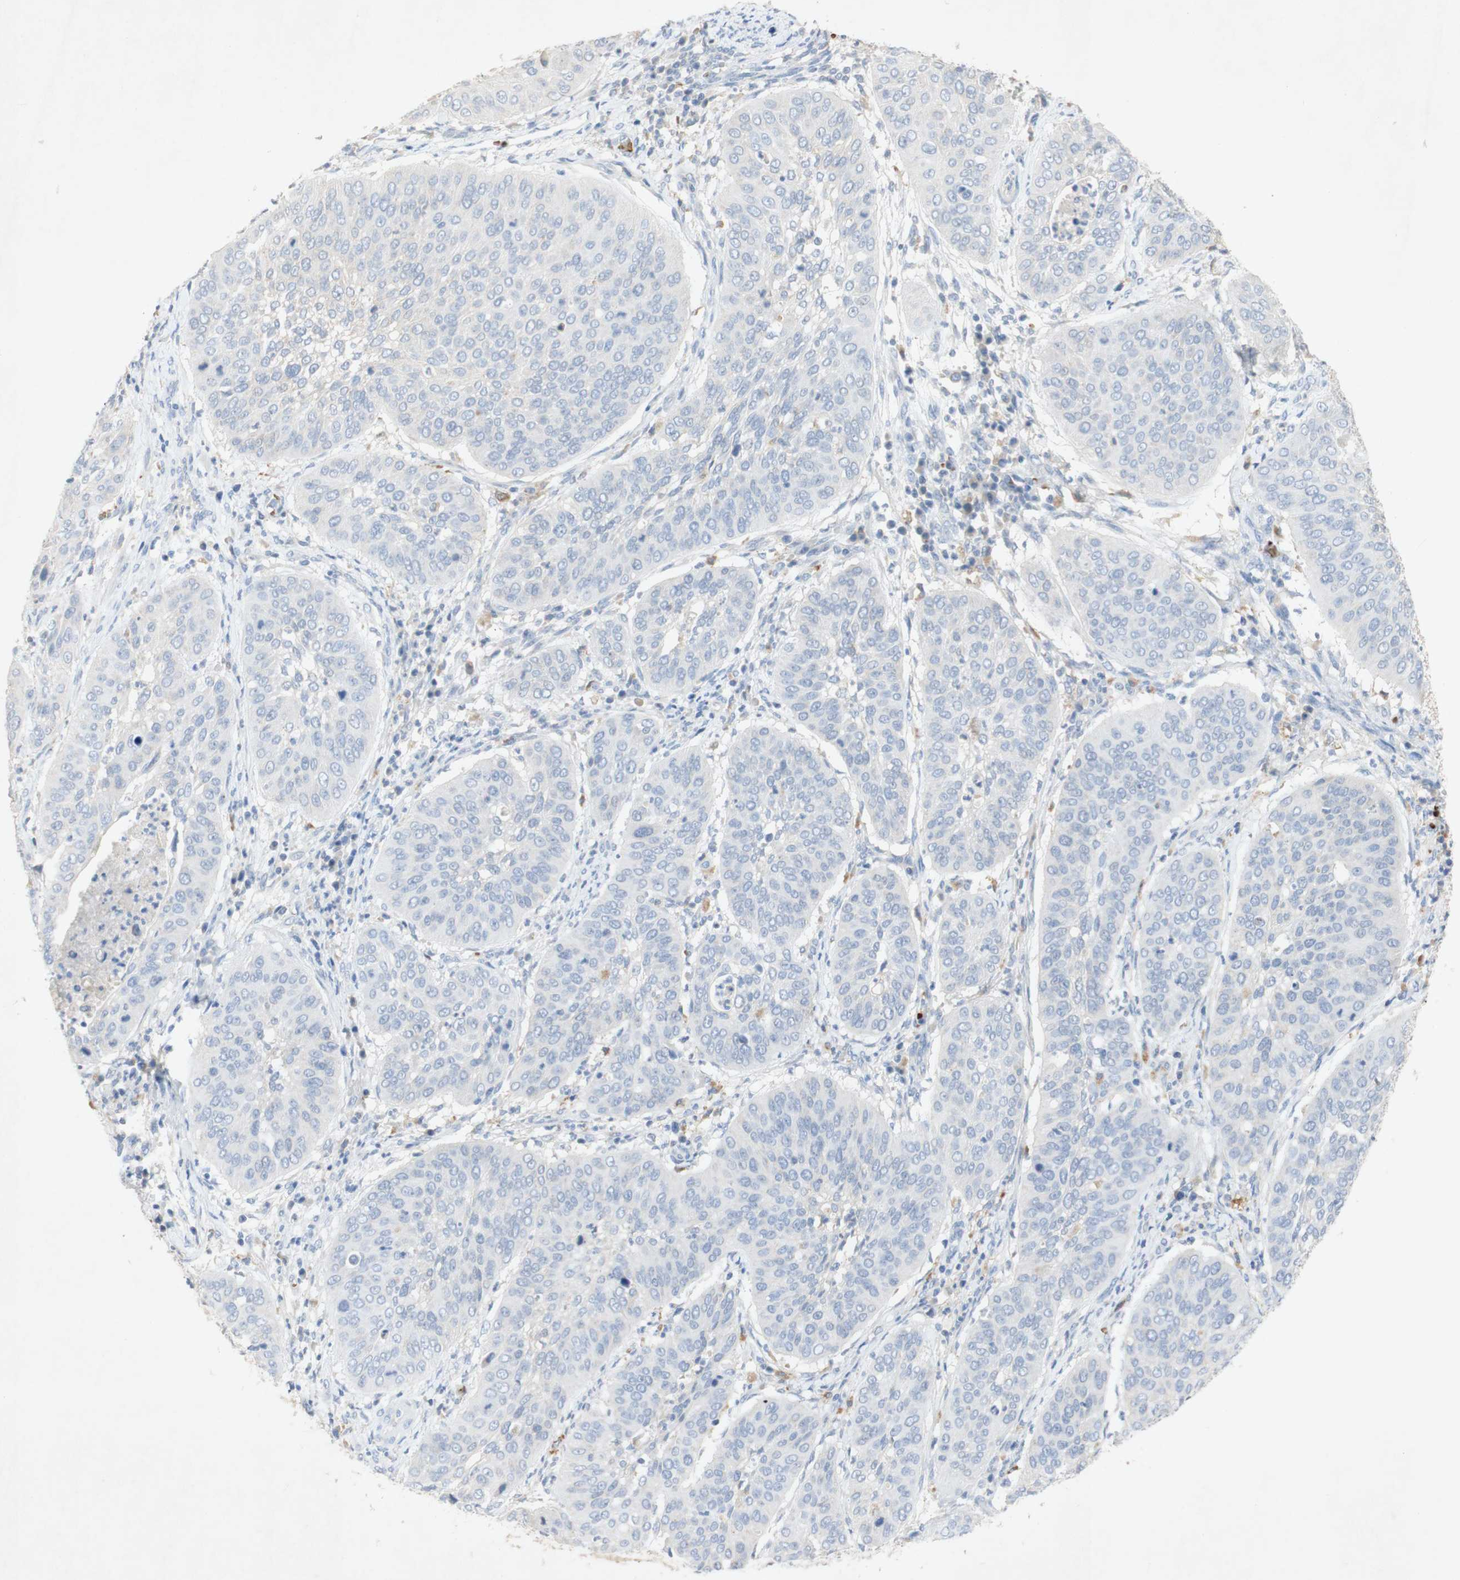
{"staining": {"intensity": "negative", "quantity": "none", "location": "none"}, "tissue": "cervical cancer", "cell_type": "Tumor cells", "image_type": "cancer", "snomed": [{"axis": "morphology", "description": "Normal tissue, NOS"}, {"axis": "morphology", "description": "Squamous cell carcinoma, NOS"}, {"axis": "topography", "description": "Cervix"}], "caption": "Immunohistochemical staining of human squamous cell carcinoma (cervical) demonstrates no significant staining in tumor cells.", "gene": "EPO", "patient": {"sex": "female", "age": 39}}